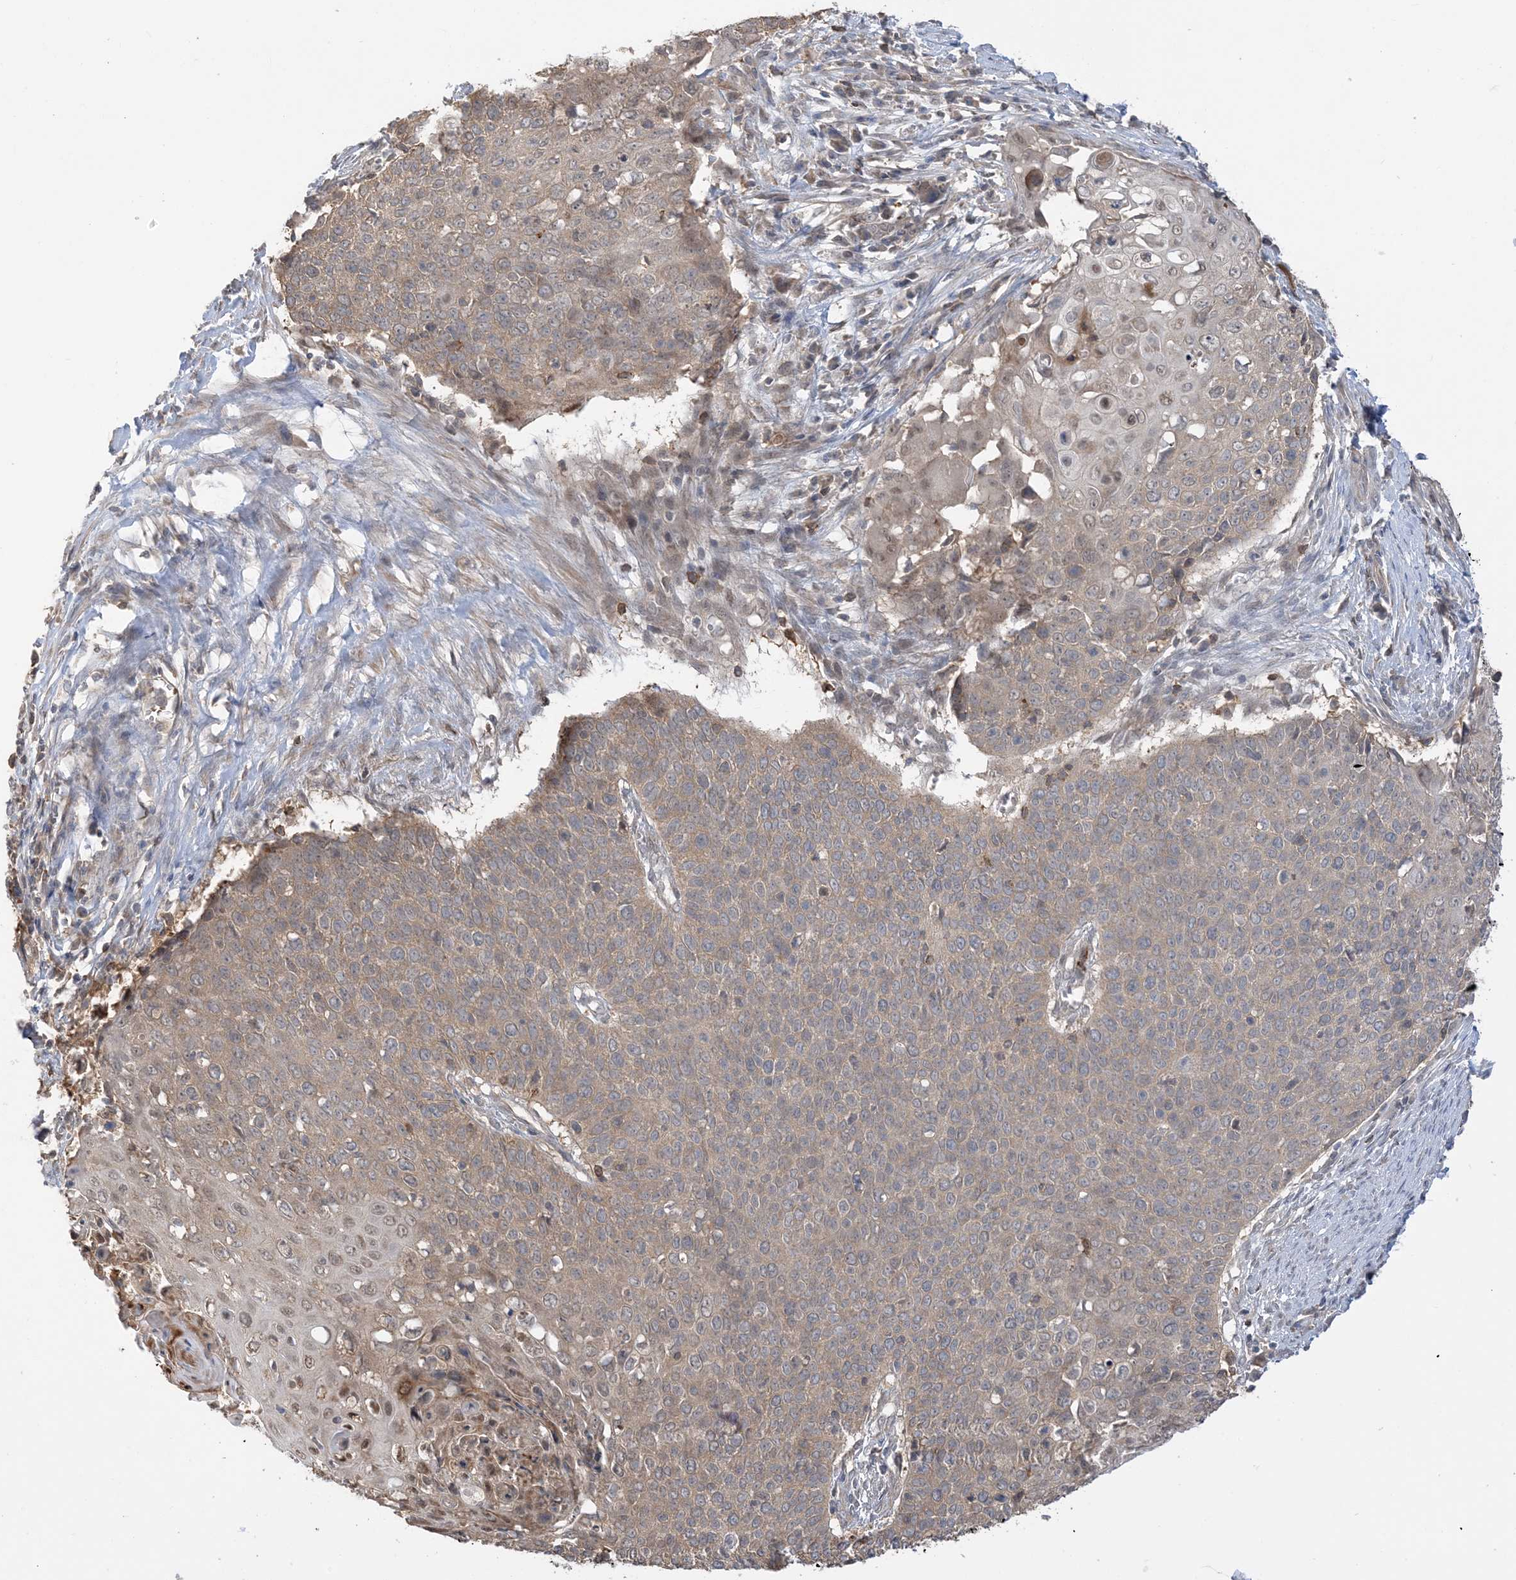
{"staining": {"intensity": "weak", "quantity": ">75%", "location": "cytoplasmic/membranous"}, "tissue": "cervical cancer", "cell_type": "Tumor cells", "image_type": "cancer", "snomed": [{"axis": "morphology", "description": "Squamous cell carcinoma, NOS"}, {"axis": "topography", "description": "Cervix"}], "caption": "Cervical cancer (squamous cell carcinoma) stained with a brown dye exhibits weak cytoplasmic/membranous positive positivity in approximately >75% of tumor cells.", "gene": "WDR26", "patient": {"sex": "female", "age": 39}}